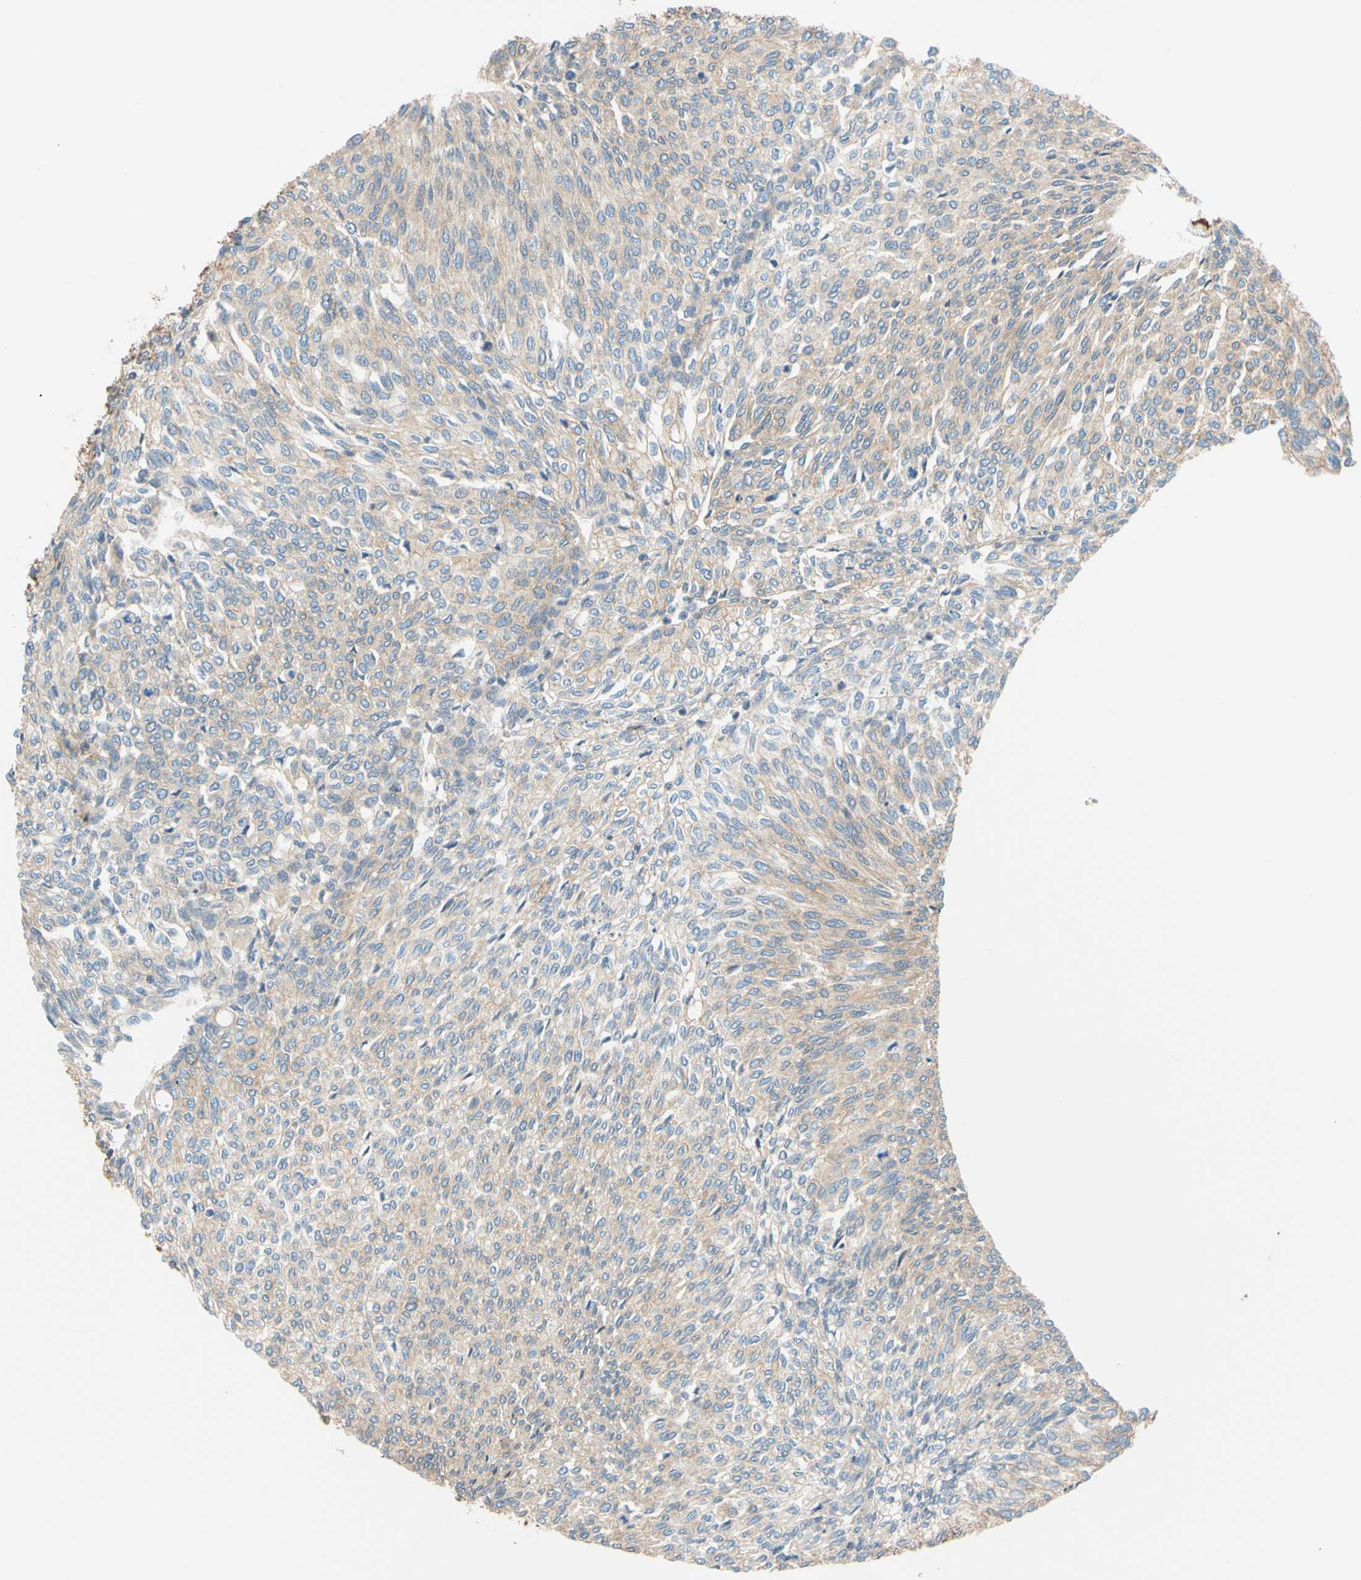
{"staining": {"intensity": "weak", "quantity": "<25%", "location": "cytoplasmic/membranous"}, "tissue": "urothelial cancer", "cell_type": "Tumor cells", "image_type": "cancer", "snomed": [{"axis": "morphology", "description": "Urothelial carcinoma, Low grade"}, {"axis": "topography", "description": "Urinary bladder"}], "caption": "Immunohistochemical staining of human urothelial cancer exhibits no significant expression in tumor cells.", "gene": "SPTAN1", "patient": {"sex": "female", "age": 79}}